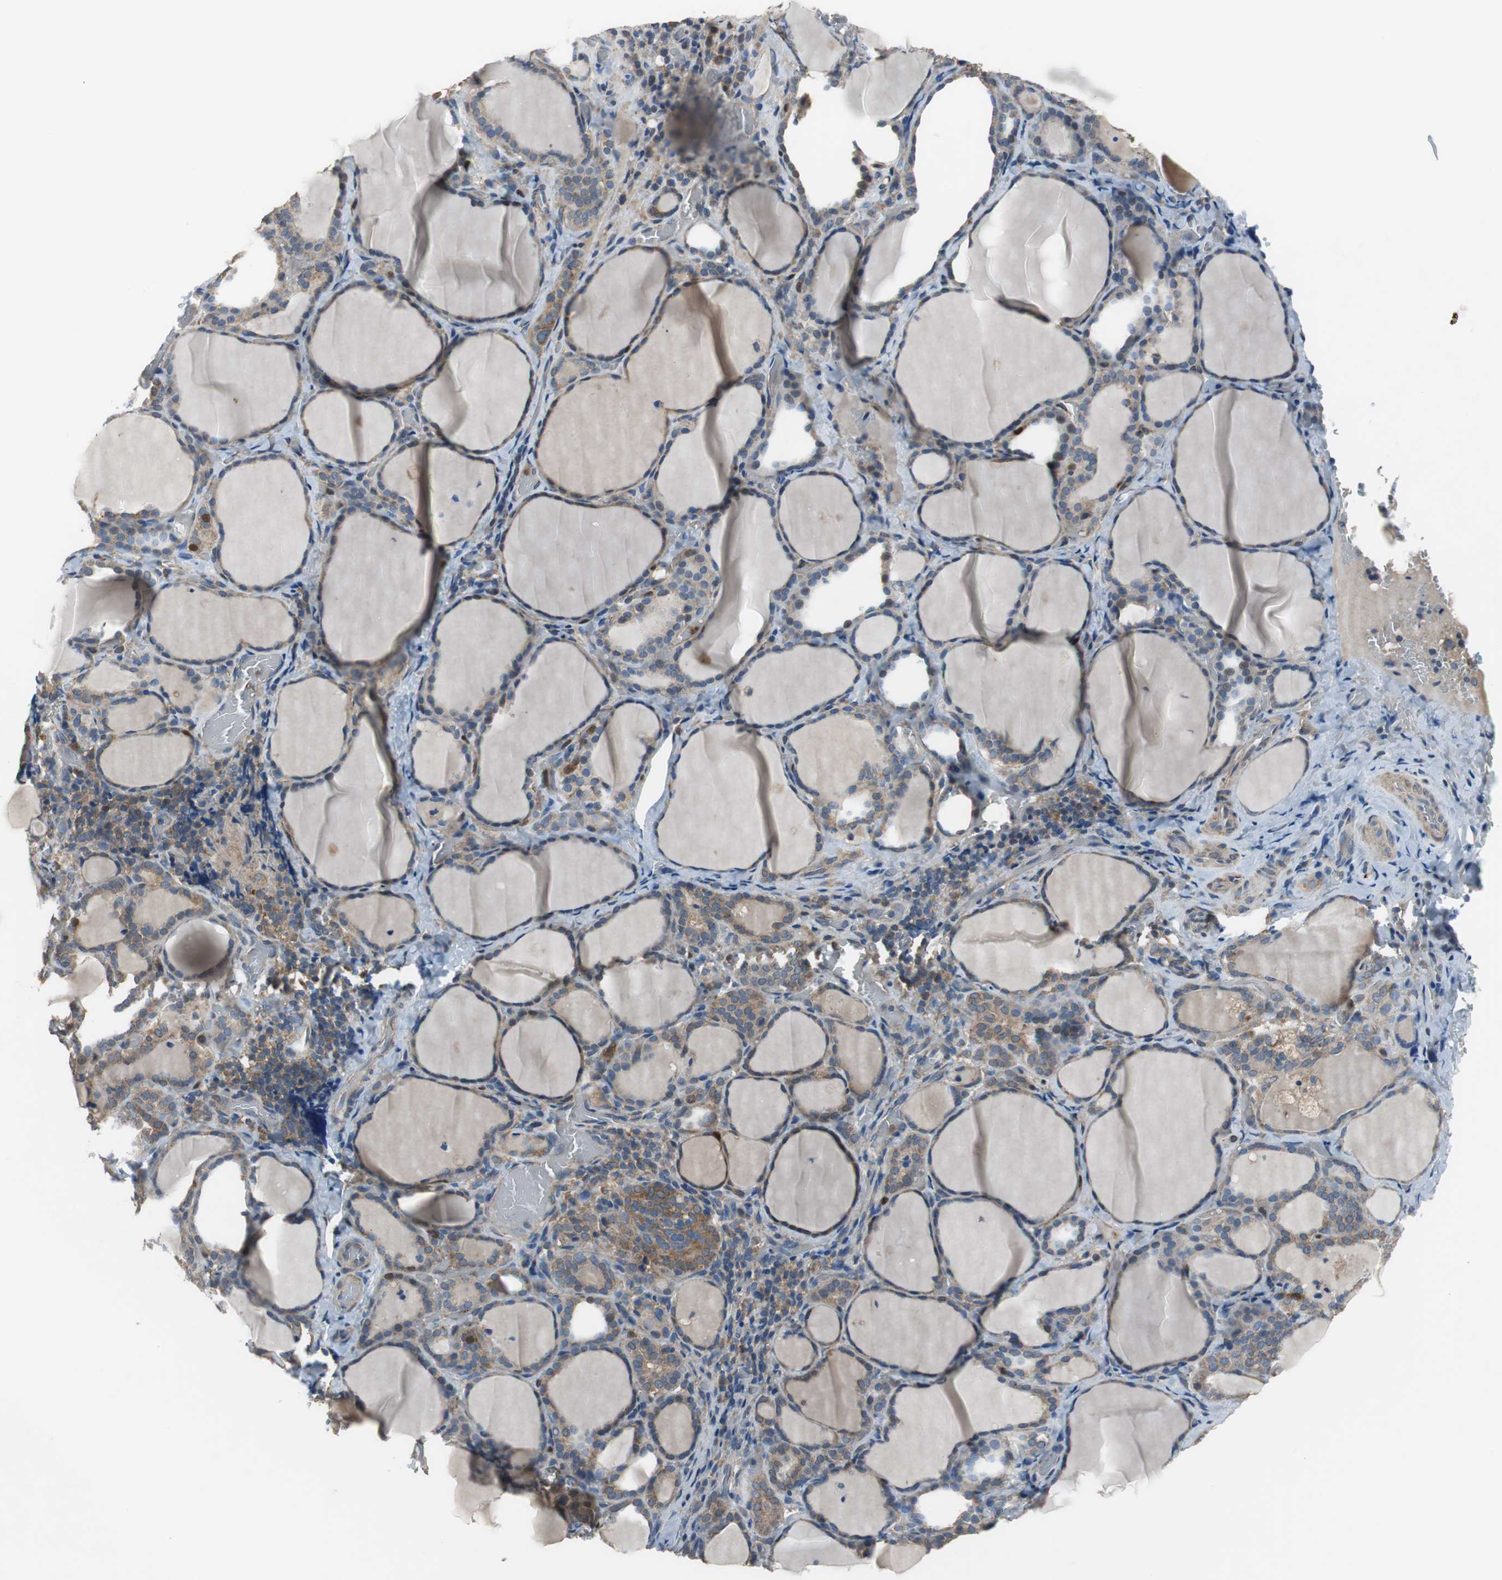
{"staining": {"intensity": "moderate", "quantity": ">75%", "location": "cytoplasmic/membranous"}, "tissue": "thyroid cancer", "cell_type": "Tumor cells", "image_type": "cancer", "snomed": [{"axis": "morphology", "description": "Papillary adenocarcinoma, NOS"}, {"axis": "topography", "description": "Thyroid gland"}], "caption": "Papillary adenocarcinoma (thyroid) was stained to show a protein in brown. There is medium levels of moderate cytoplasmic/membranous positivity in about >75% of tumor cells.", "gene": "PI4KB", "patient": {"sex": "female", "age": 30}}